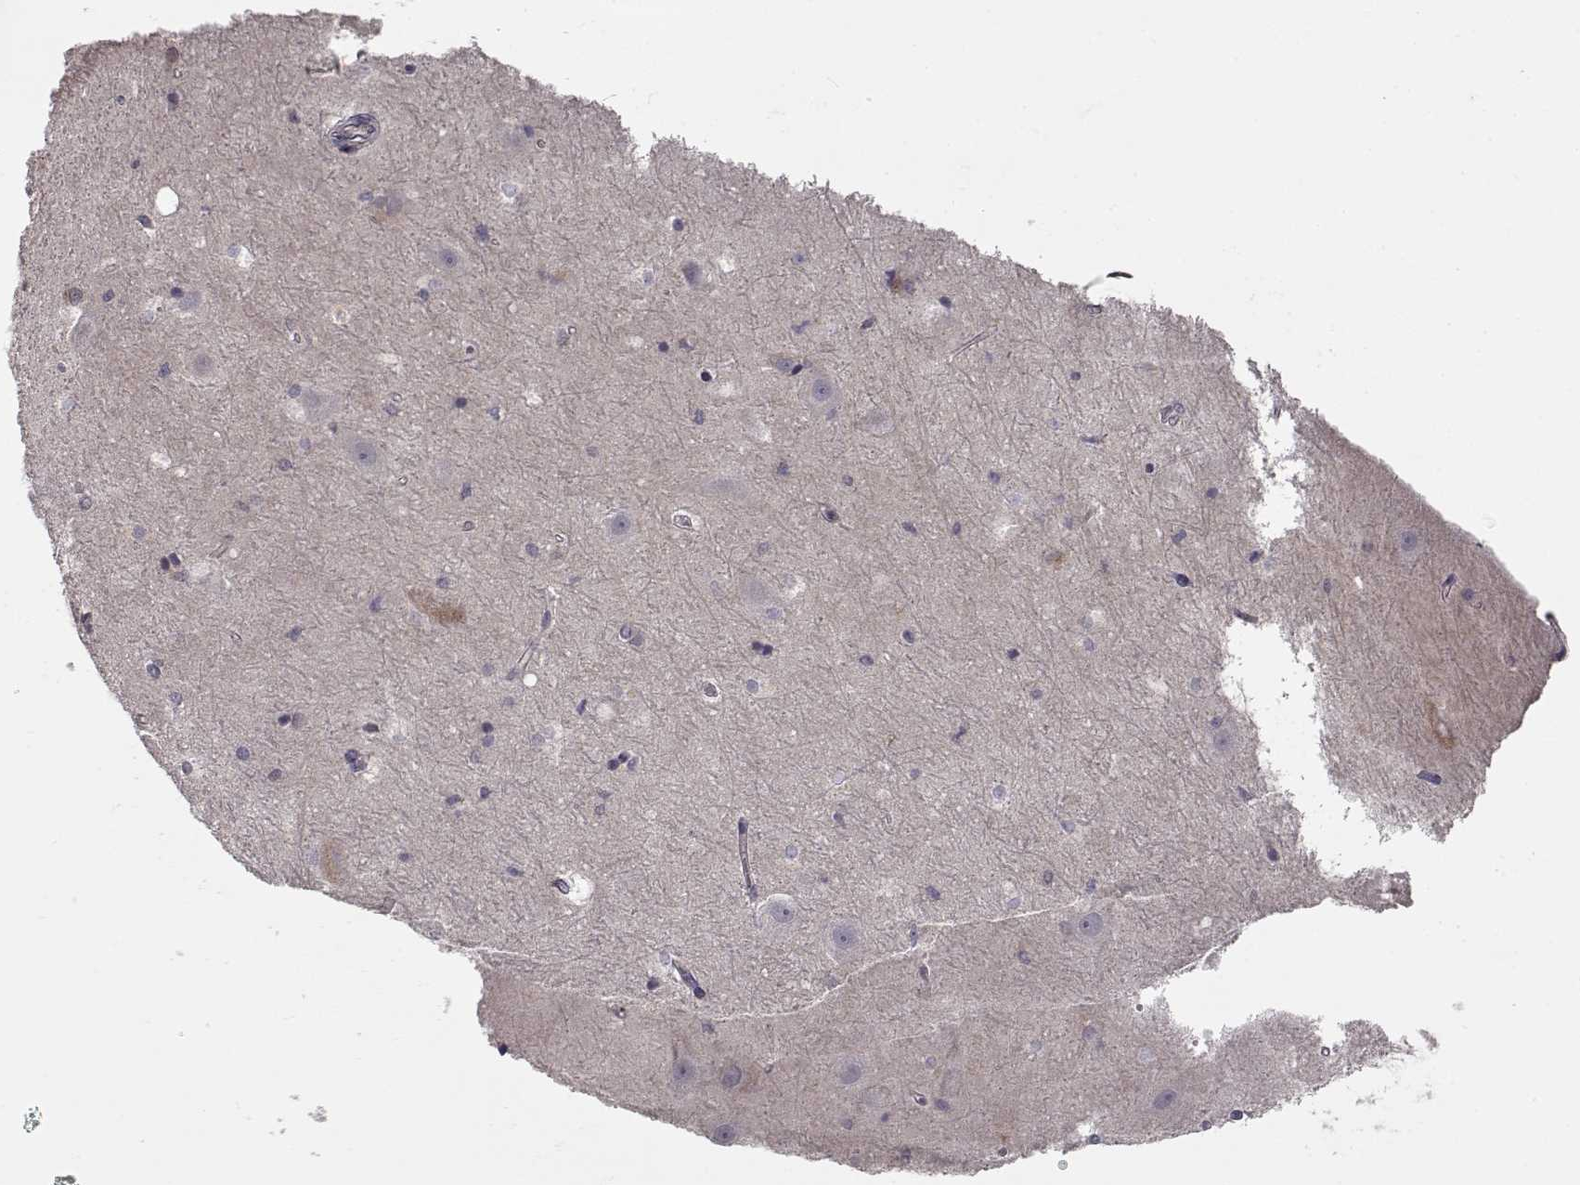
{"staining": {"intensity": "negative", "quantity": "none", "location": "none"}, "tissue": "hippocampus", "cell_type": "Glial cells", "image_type": "normal", "snomed": [{"axis": "morphology", "description": "Normal tissue, NOS"}, {"axis": "topography", "description": "Hippocampus"}], "caption": "High magnification brightfield microscopy of benign hippocampus stained with DAB (brown) and counterstained with hematoxylin (blue): glial cells show no significant positivity.", "gene": "RANBP1", "patient": {"sex": "male", "age": 44}}